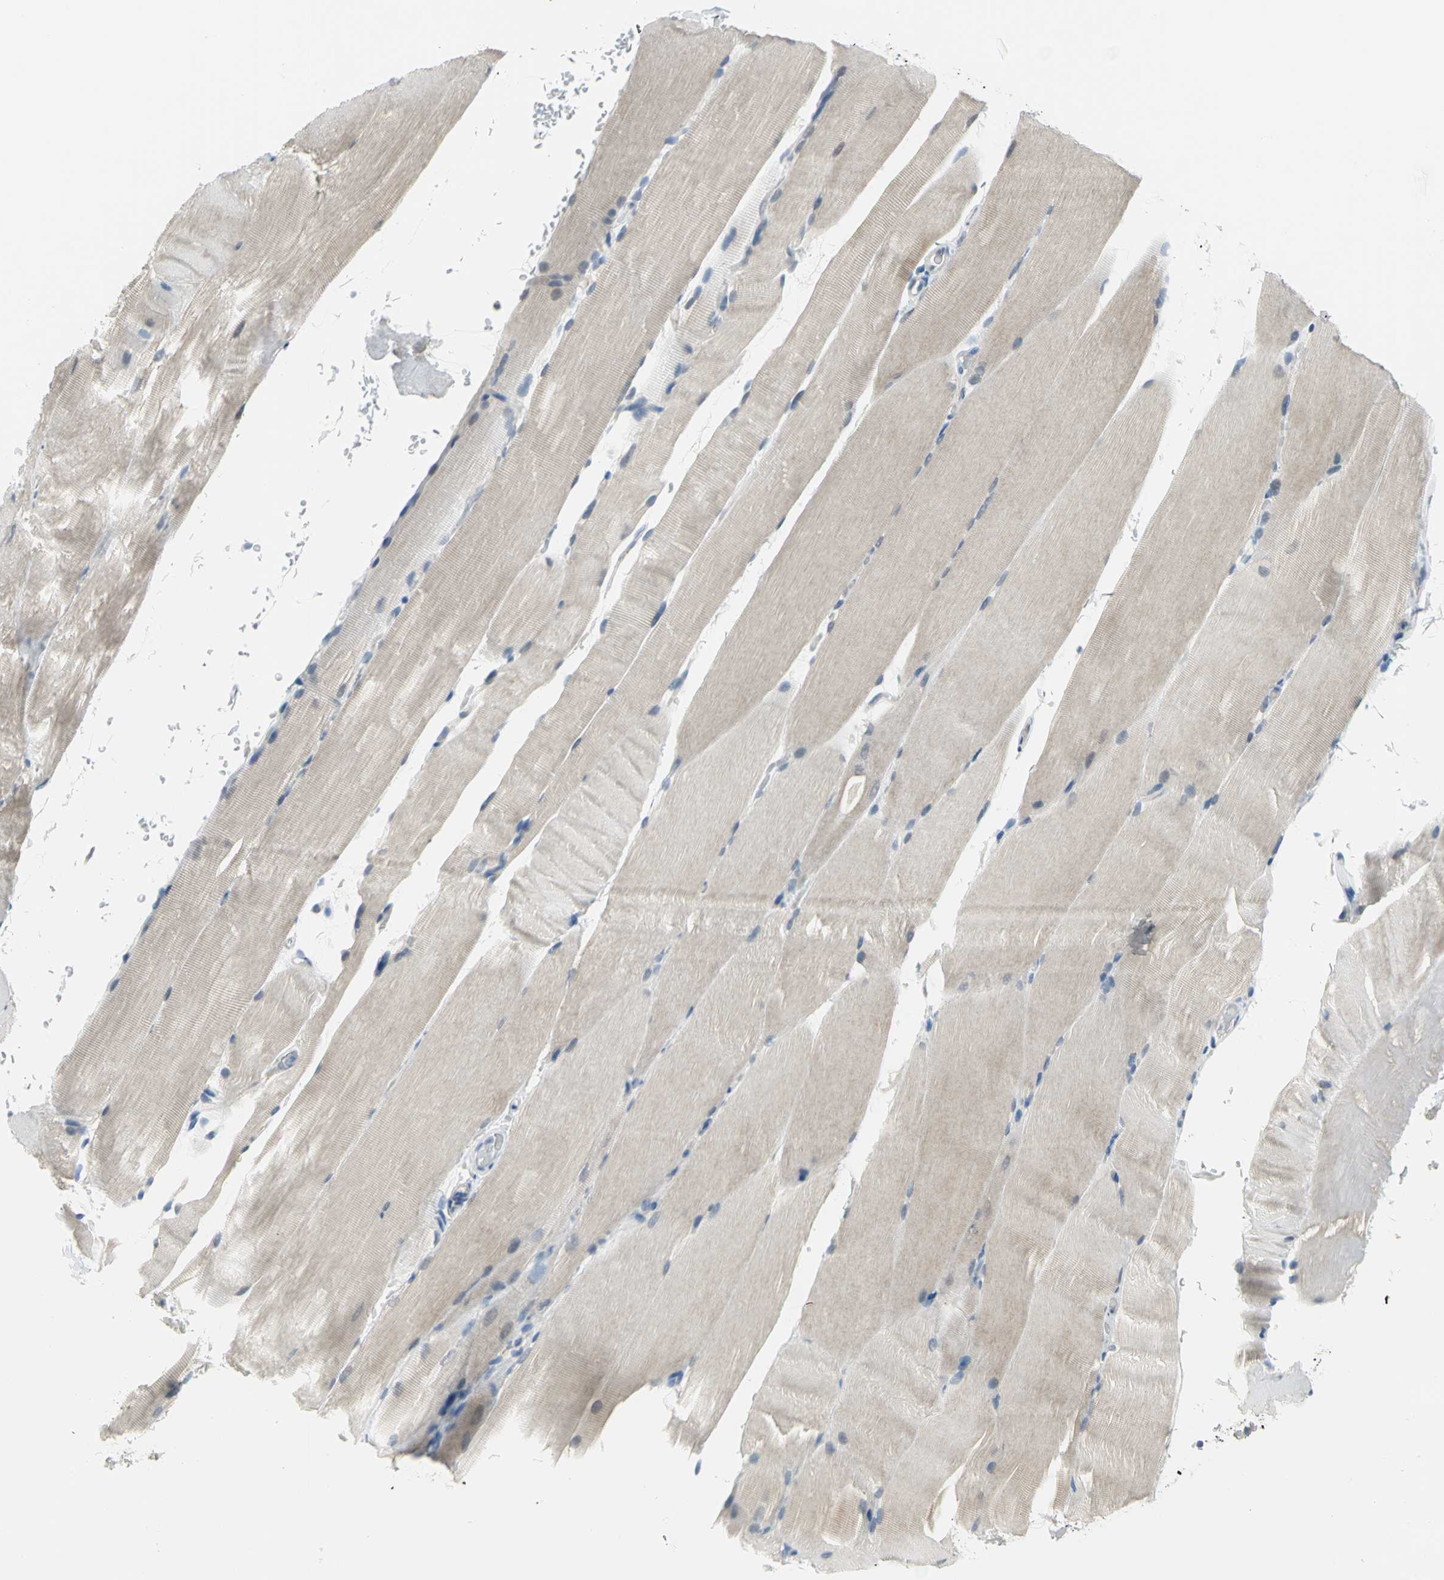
{"staining": {"intensity": "weak", "quantity": ">75%", "location": "cytoplasmic/membranous"}, "tissue": "skeletal muscle", "cell_type": "Myocytes", "image_type": "normal", "snomed": [{"axis": "morphology", "description": "Normal tissue, NOS"}, {"axis": "topography", "description": "Skeletal muscle"}, {"axis": "topography", "description": "Parathyroid gland"}], "caption": "High-power microscopy captured an immunohistochemistry image of normal skeletal muscle, revealing weak cytoplasmic/membranous positivity in about >75% of myocytes.", "gene": "MCM3", "patient": {"sex": "female", "age": 37}}